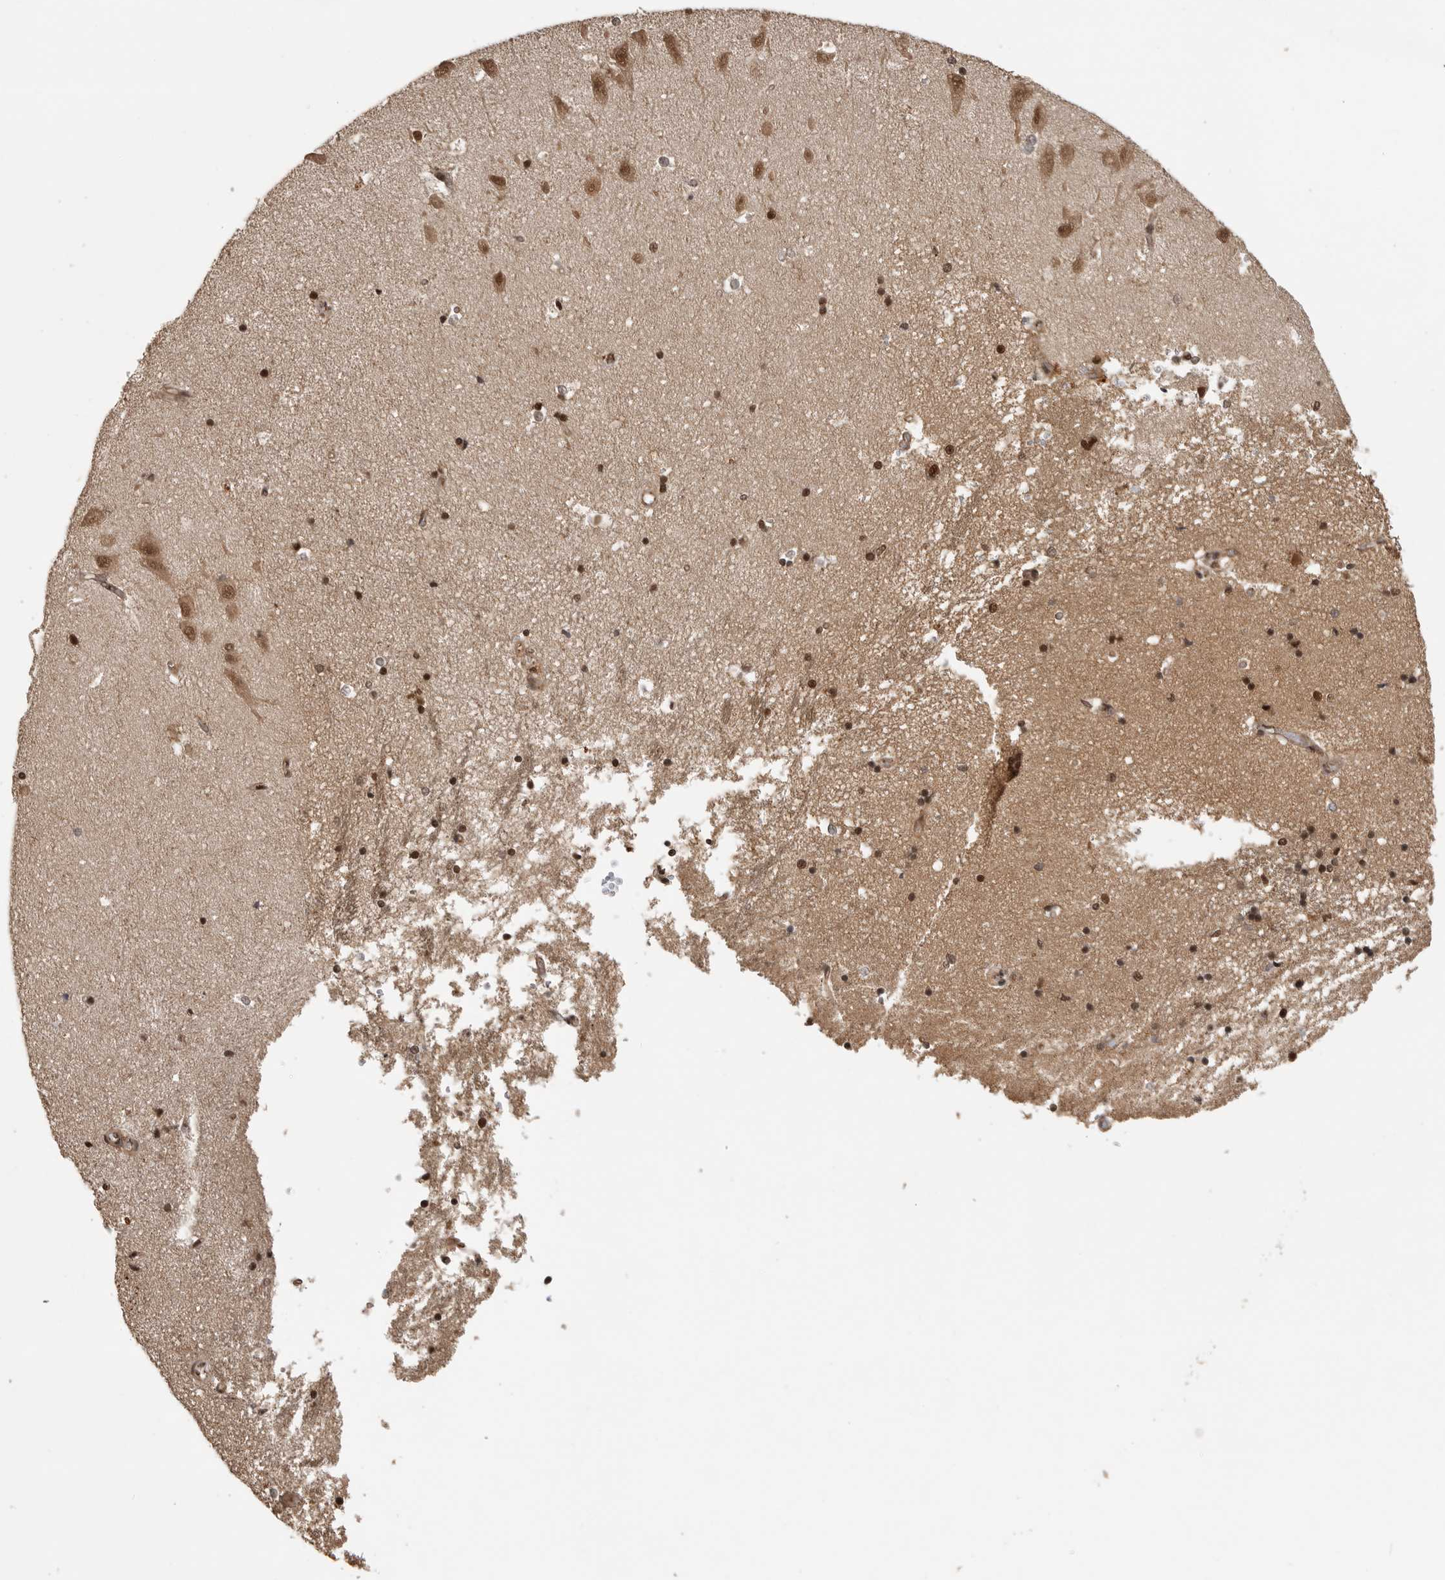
{"staining": {"intensity": "strong", "quantity": ">75%", "location": "nuclear"}, "tissue": "hippocampus", "cell_type": "Glial cells", "image_type": "normal", "snomed": [{"axis": "morphology", "description": "Normal tissue, NOS"}, {"axis": "topography", "description": "Hippocampus"}], "caption": "Brown immunohistochemical staining in benign human hippocampus demonstrates strong nuclear positivity in about >75% of glial cells.", "gene": "CBLL1", "patient": {"sex": "male", "age": 45}}